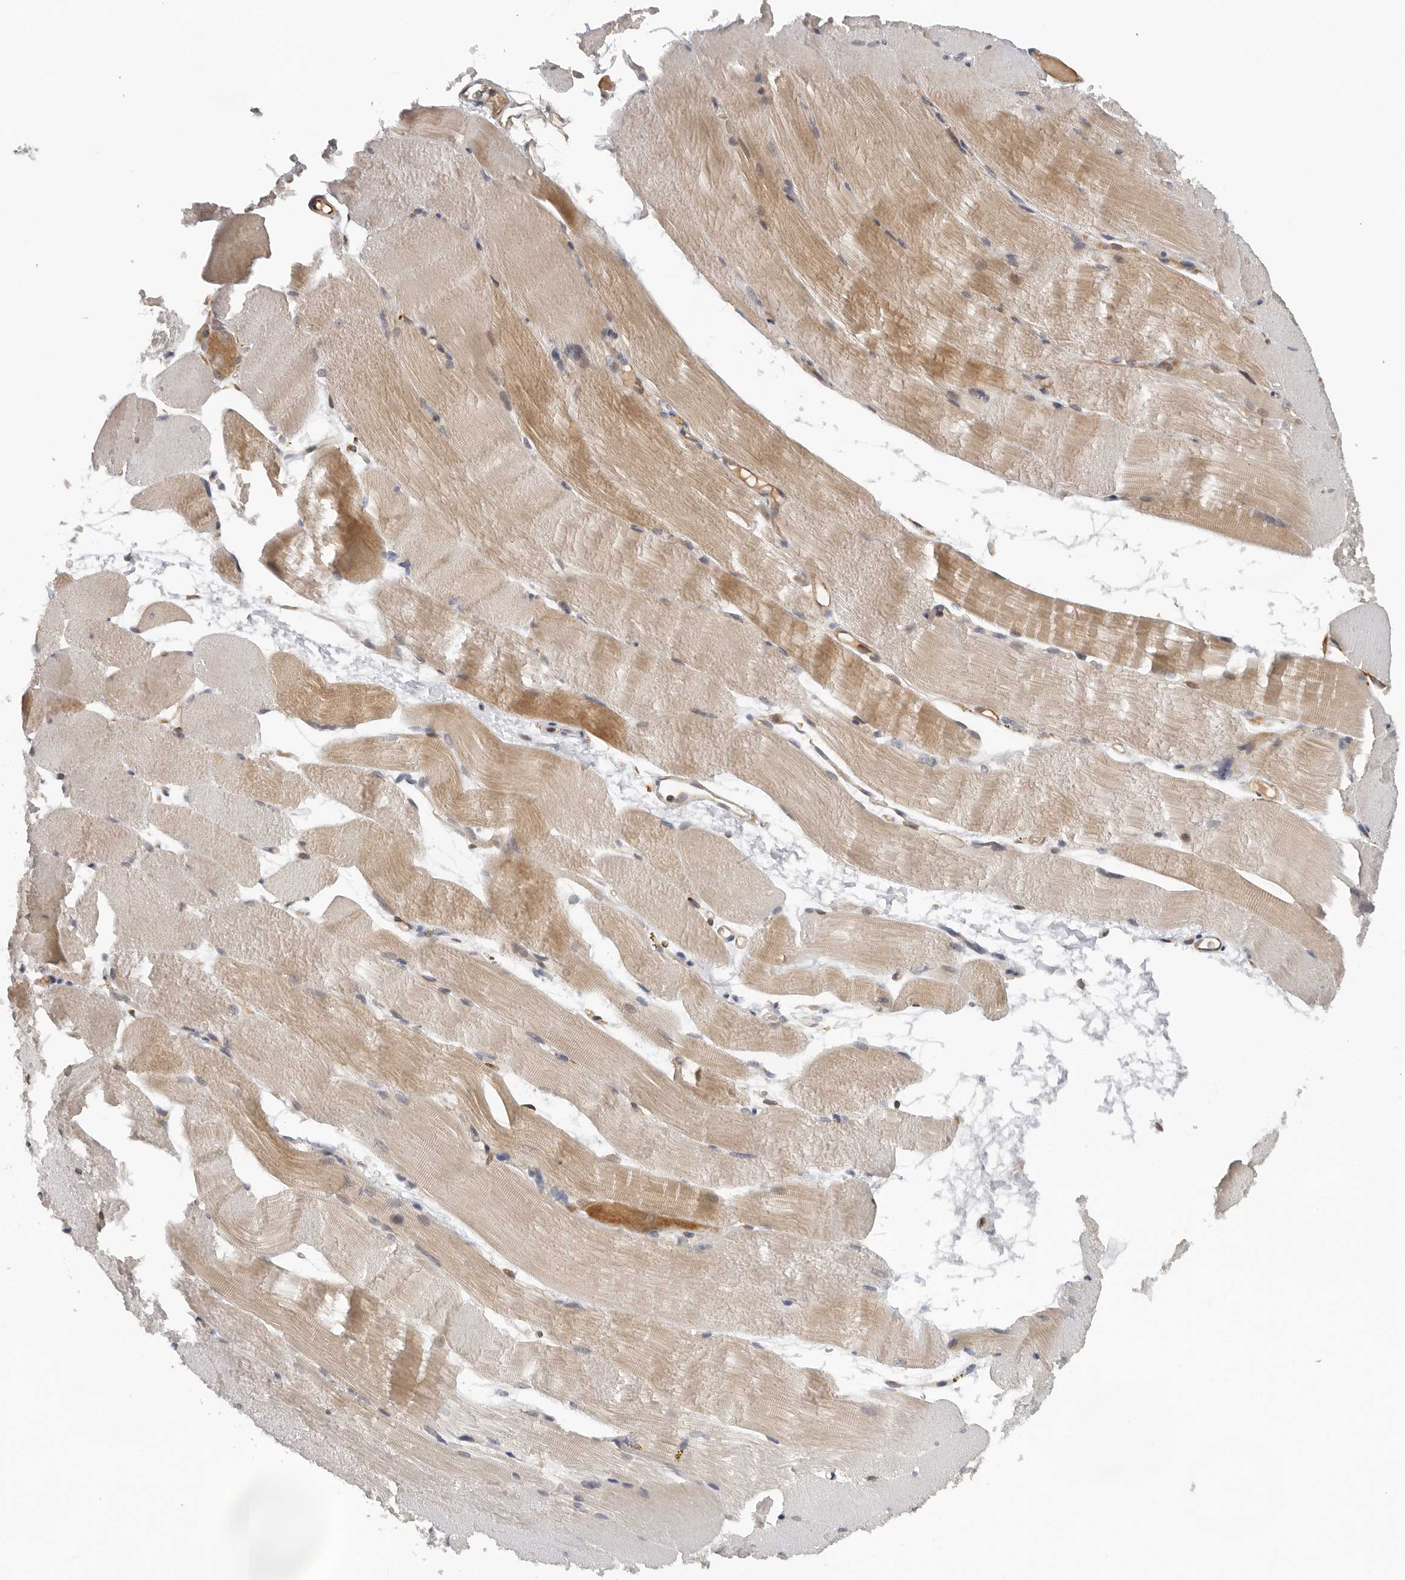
{"staining": {"intensity": "moderate", "quantity": "25%-75%", "location": "cytoplasmic/membranous"}, "tissue": "skeletal muscle", "cell_type": "Myocytes", "image_type": "normal", "snomed": [{"axis": "morphology", "description": "Normal tissue, NOS"}, {"axis": "topography", "description": "Skeletal muscle"}, {"axis": "topography", "description": "Parathyroid gland"}], "caption": "Skeletal muscle stained with DAB immunohistochemistry shows medium levels of moderate cytoplasmic/membranous positivity in approximately 25%-75% of myocytes. (IHC, brightfield microscopy, high magnification).", "gene": "RNF157", "patient": {"sex": "female", "age": 37}}